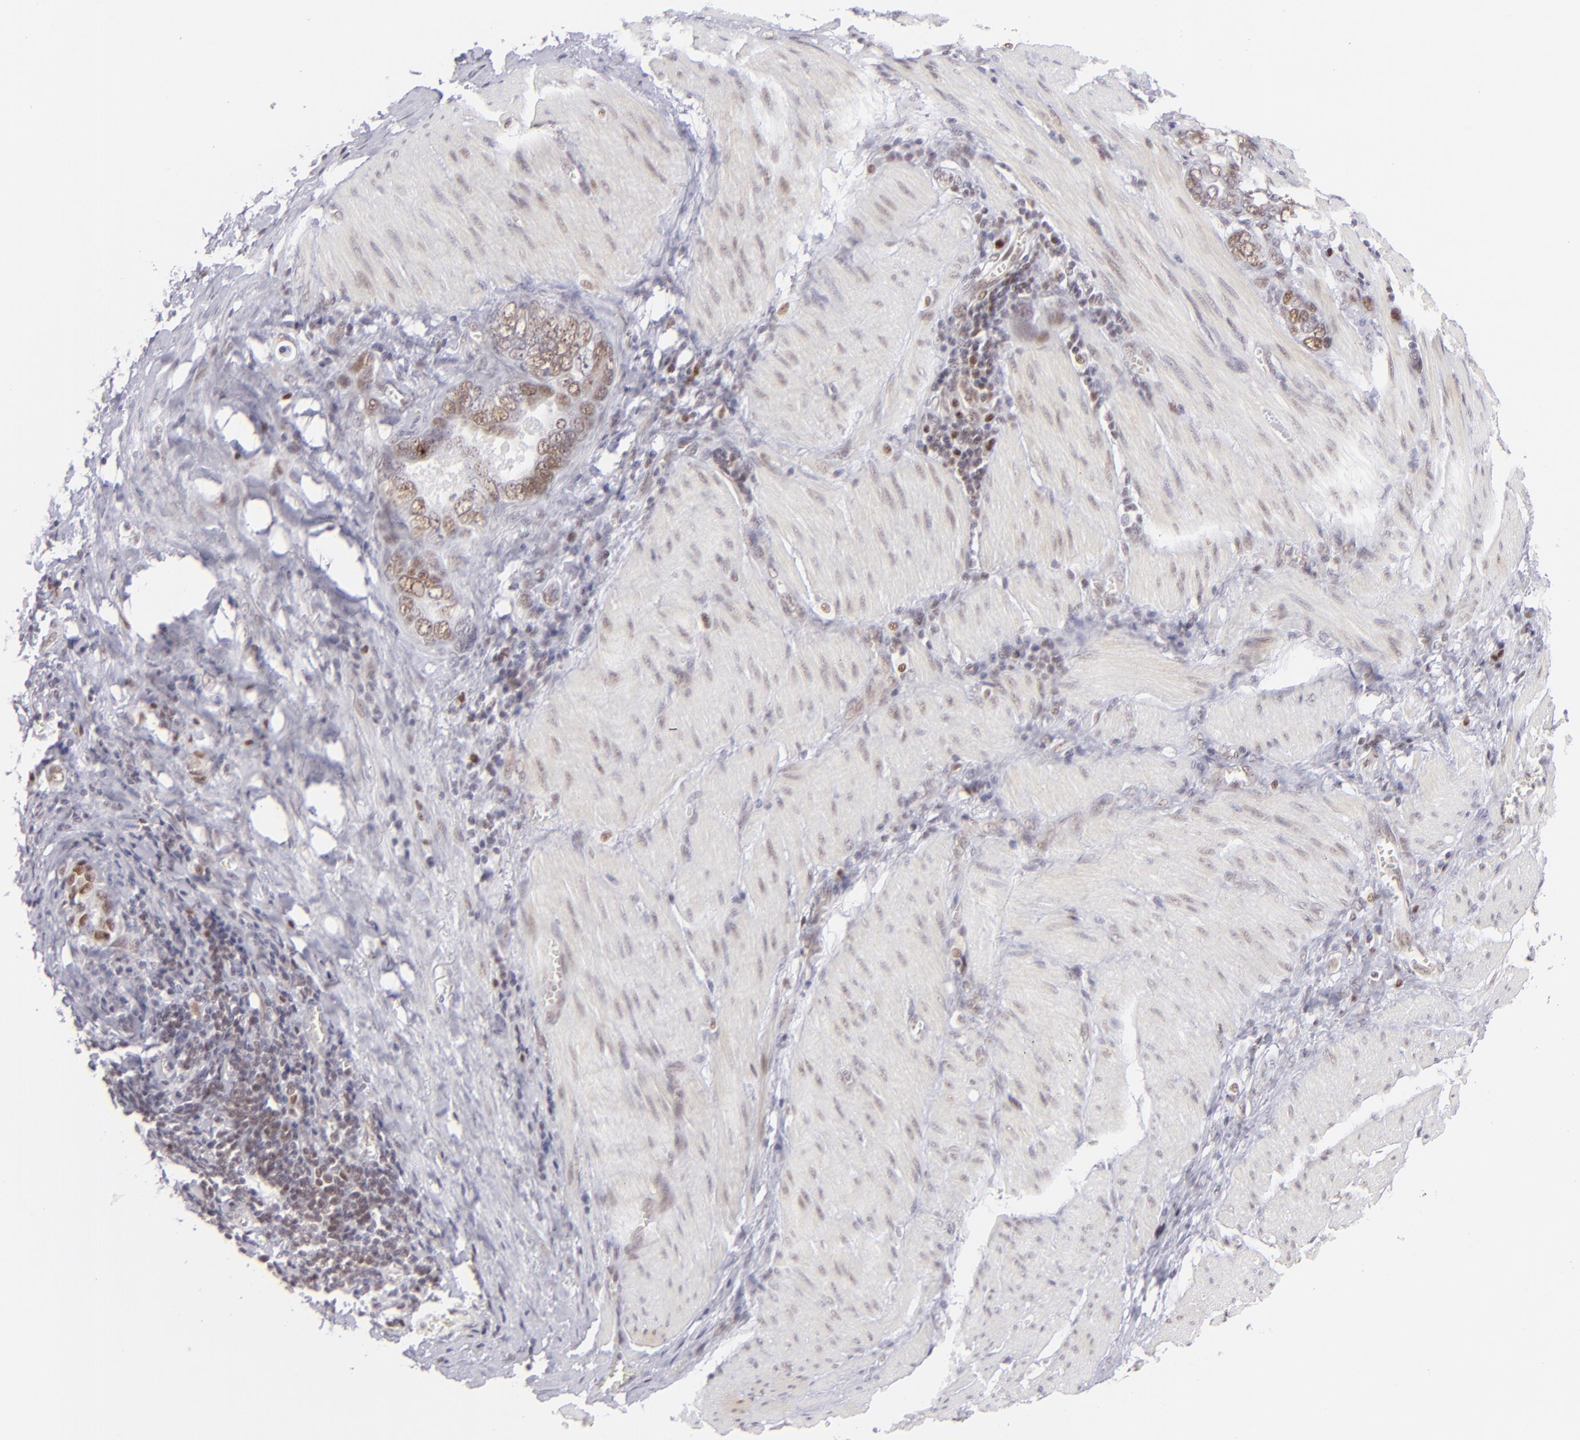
{"staining": {"intensity": "weak", "quantity": "25%-75%", "location": "nuclear"}, "tissue": "stomach cancer", "cell_type": "Tumor cells", "image_type": "cancer", "snomed": [{"axis": "morphology", "description": "Adenocarcinoma, NOS"}, {"axis": "topography", "description": "Stomach"}], "caption": "An IHC micrograph of tumor tissue is shown. Protein staining in brown shows weak nuclear positivity in stomach cancer (adenocarcinoma) within tumor cells. (IHC, brightfield microscopy, high magnification).", "gene": "POU2F1", "patient": {"sex": "male", "age": 78}}